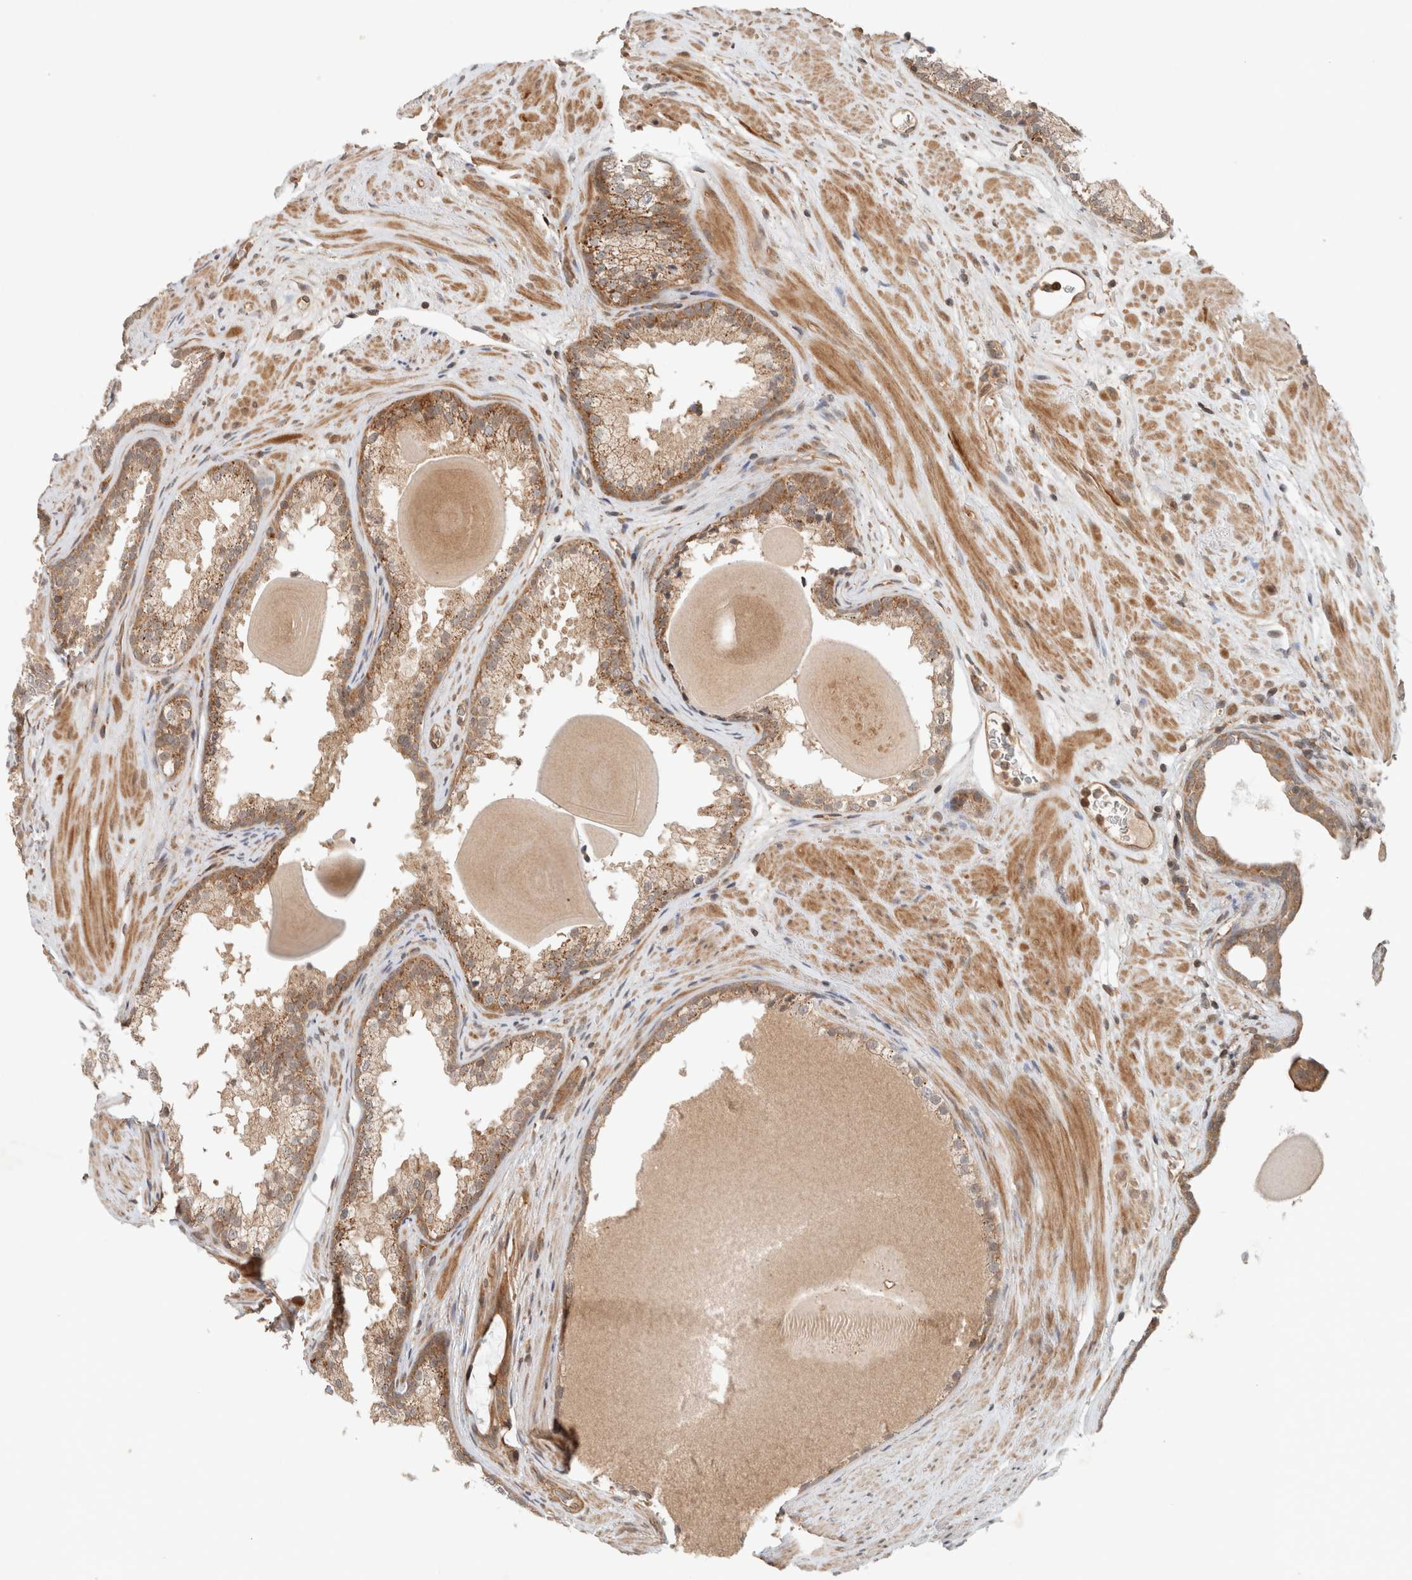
{"staining": {"intensity": "moderate", "quantity": ">75%", "location": "cytoplasmic/membranous"}, "tissue": "prostate cancer", "cell_type": "Tumor cells", "image_type": "cancer", "snomed": [{"axis": "morphology", "description": "Adenocarcinoma, Low grade"}, {"axis": "topography", "description": "Prostate"}], "caption": "Tumor cells exhibit medium levels of moderate cytoplasmic/membranous expression in approximately >75% of cells in human prostate cancer.", "gene": "CAAP1", "patient": {"sex": "male", "age": 69}}